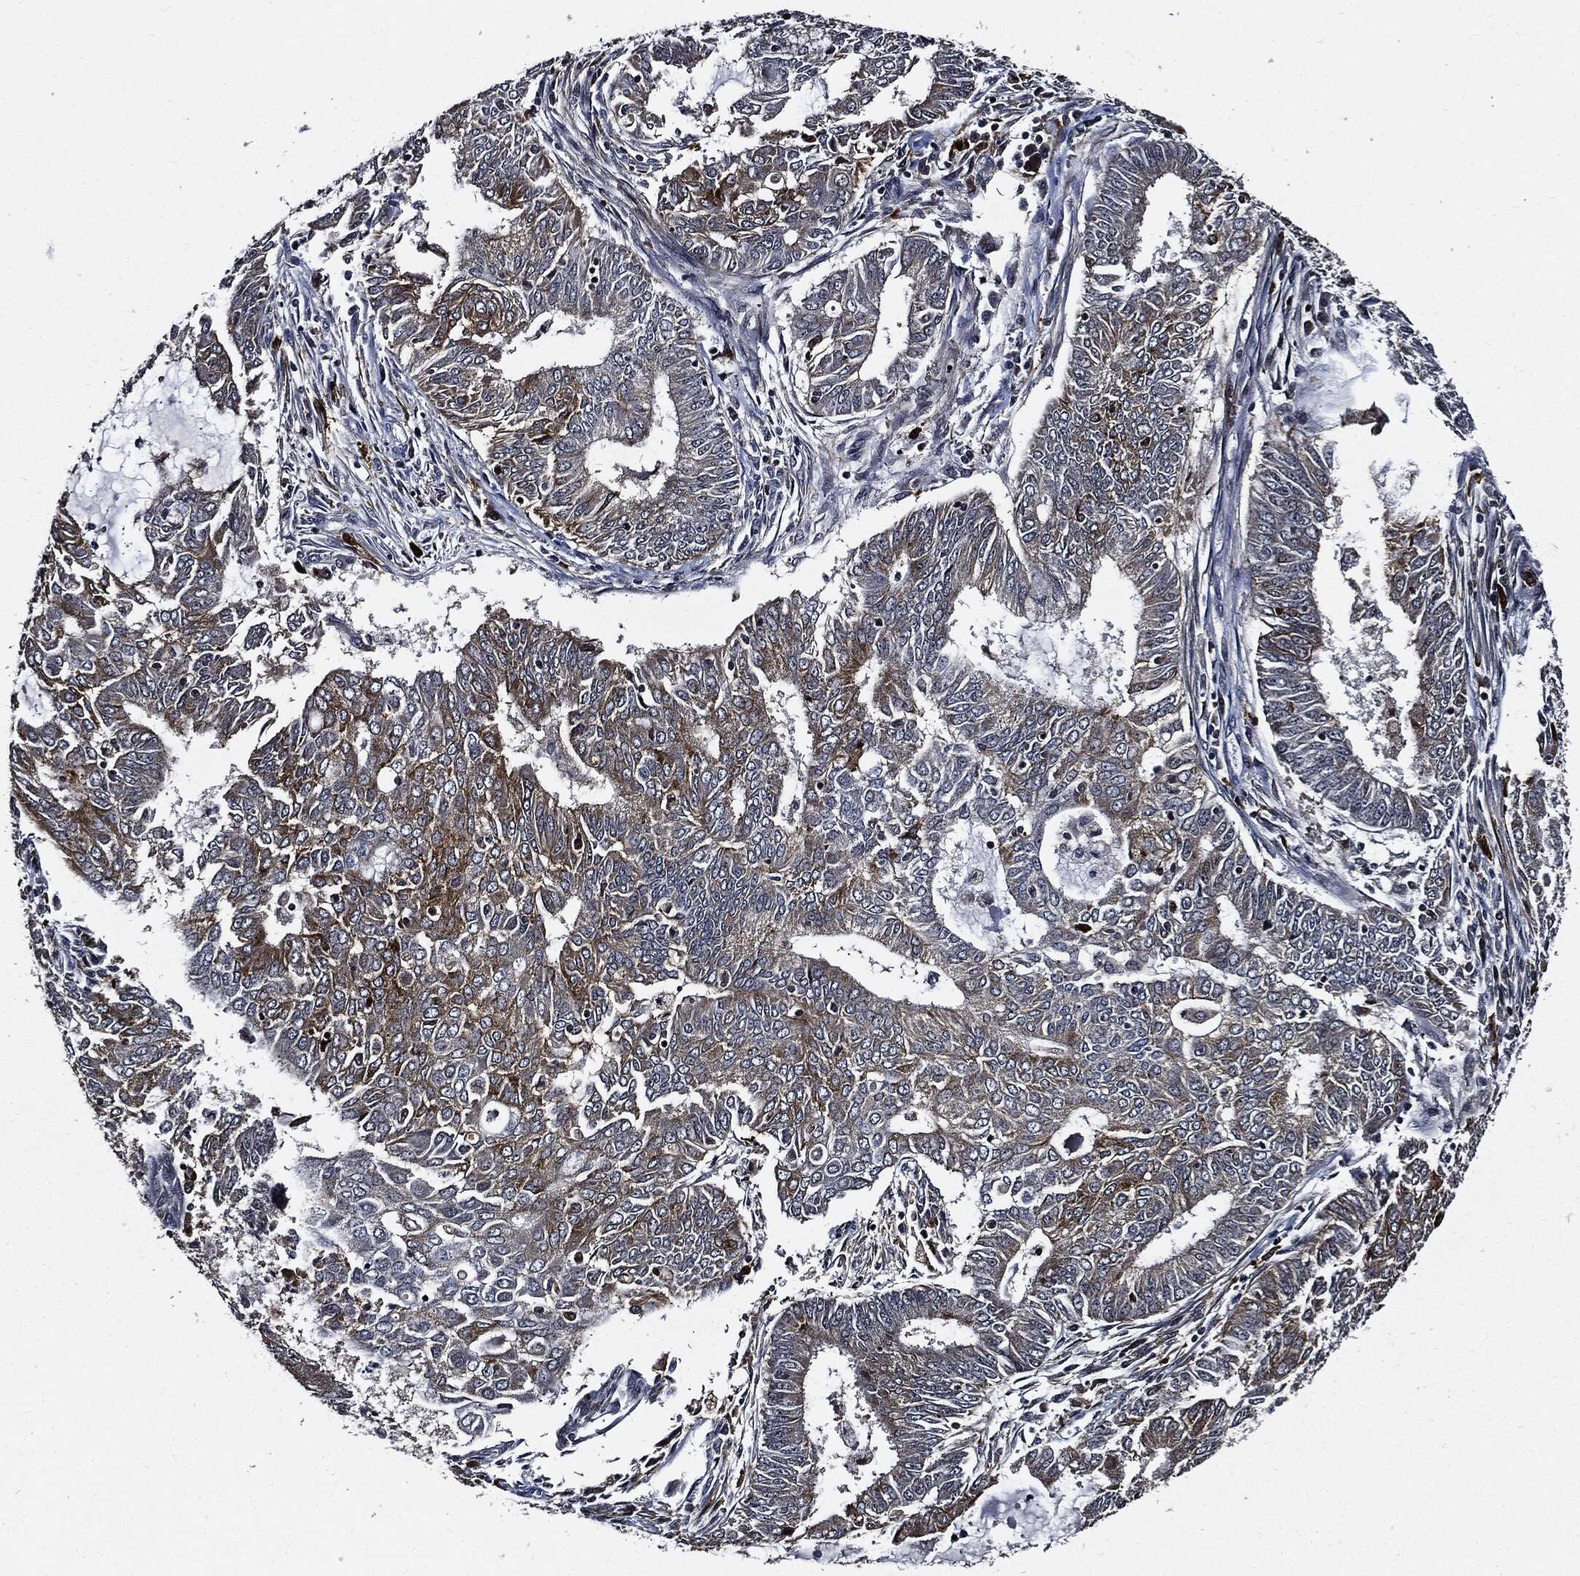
{"staining": {"intensity": "moderate", "quantity": "<25%", "location": "cytoplasmic/membranous"}, "tissue": "endometrial cancer", "cell_type": "Tumor cells", "image_type": "cancer", "snomed": [{"axis": "morphology", "description": "Adenocarcinoma, NOS"}, {"axis": "topography", "description": "Endometrium"}], "caption": "High-power microscopy captured an immunohistochemistry (IHC) micrograph of adenocarcinoma (endometrial), revealing moderate cytoplasmic/membranous staining in about <25% of tumor cells. Nuclei are stained in blue.", "gene": "SUGT1", "patient": {"sex": "female", "age": 62}}